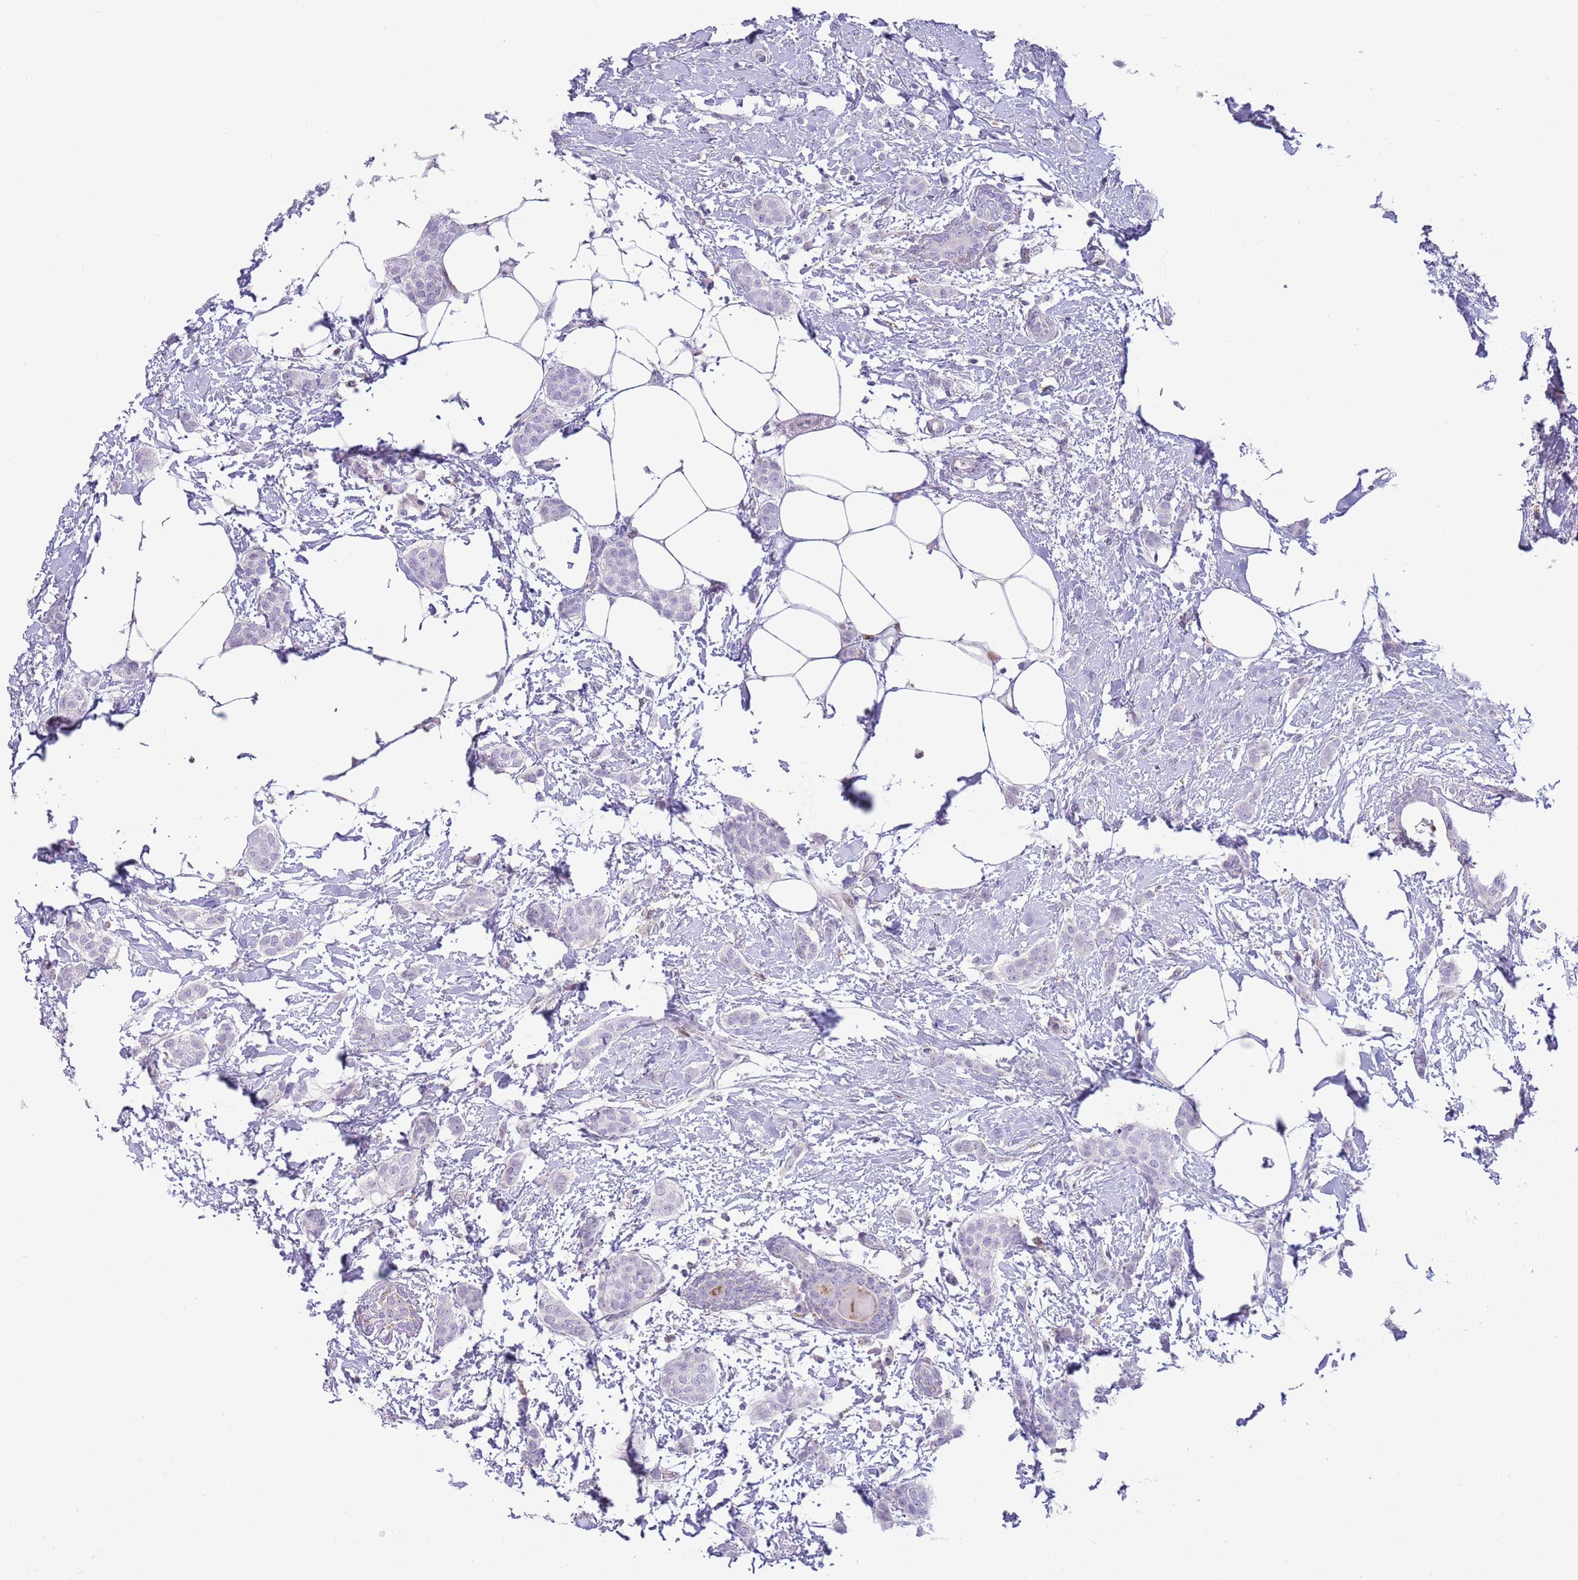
{"staining": {"intensity": "negative", "quantity": "none", "location": "none"}, "tissue": "breast cancer", "cell_type": "Tumor cells", "image_type": "cancer", "snomed": [{"axis": "morphology", "description": "Duct carcinoma"}, {"axis": "topography", "description": "Breast"}], "caption": "An image of breast intraductal carcinoma stained for a protein exhibits no brown staining in tumor cells. Nuclei are stained in blue.", "gene": "ANO8", "patient": {"sex": "female", "age": 72}}